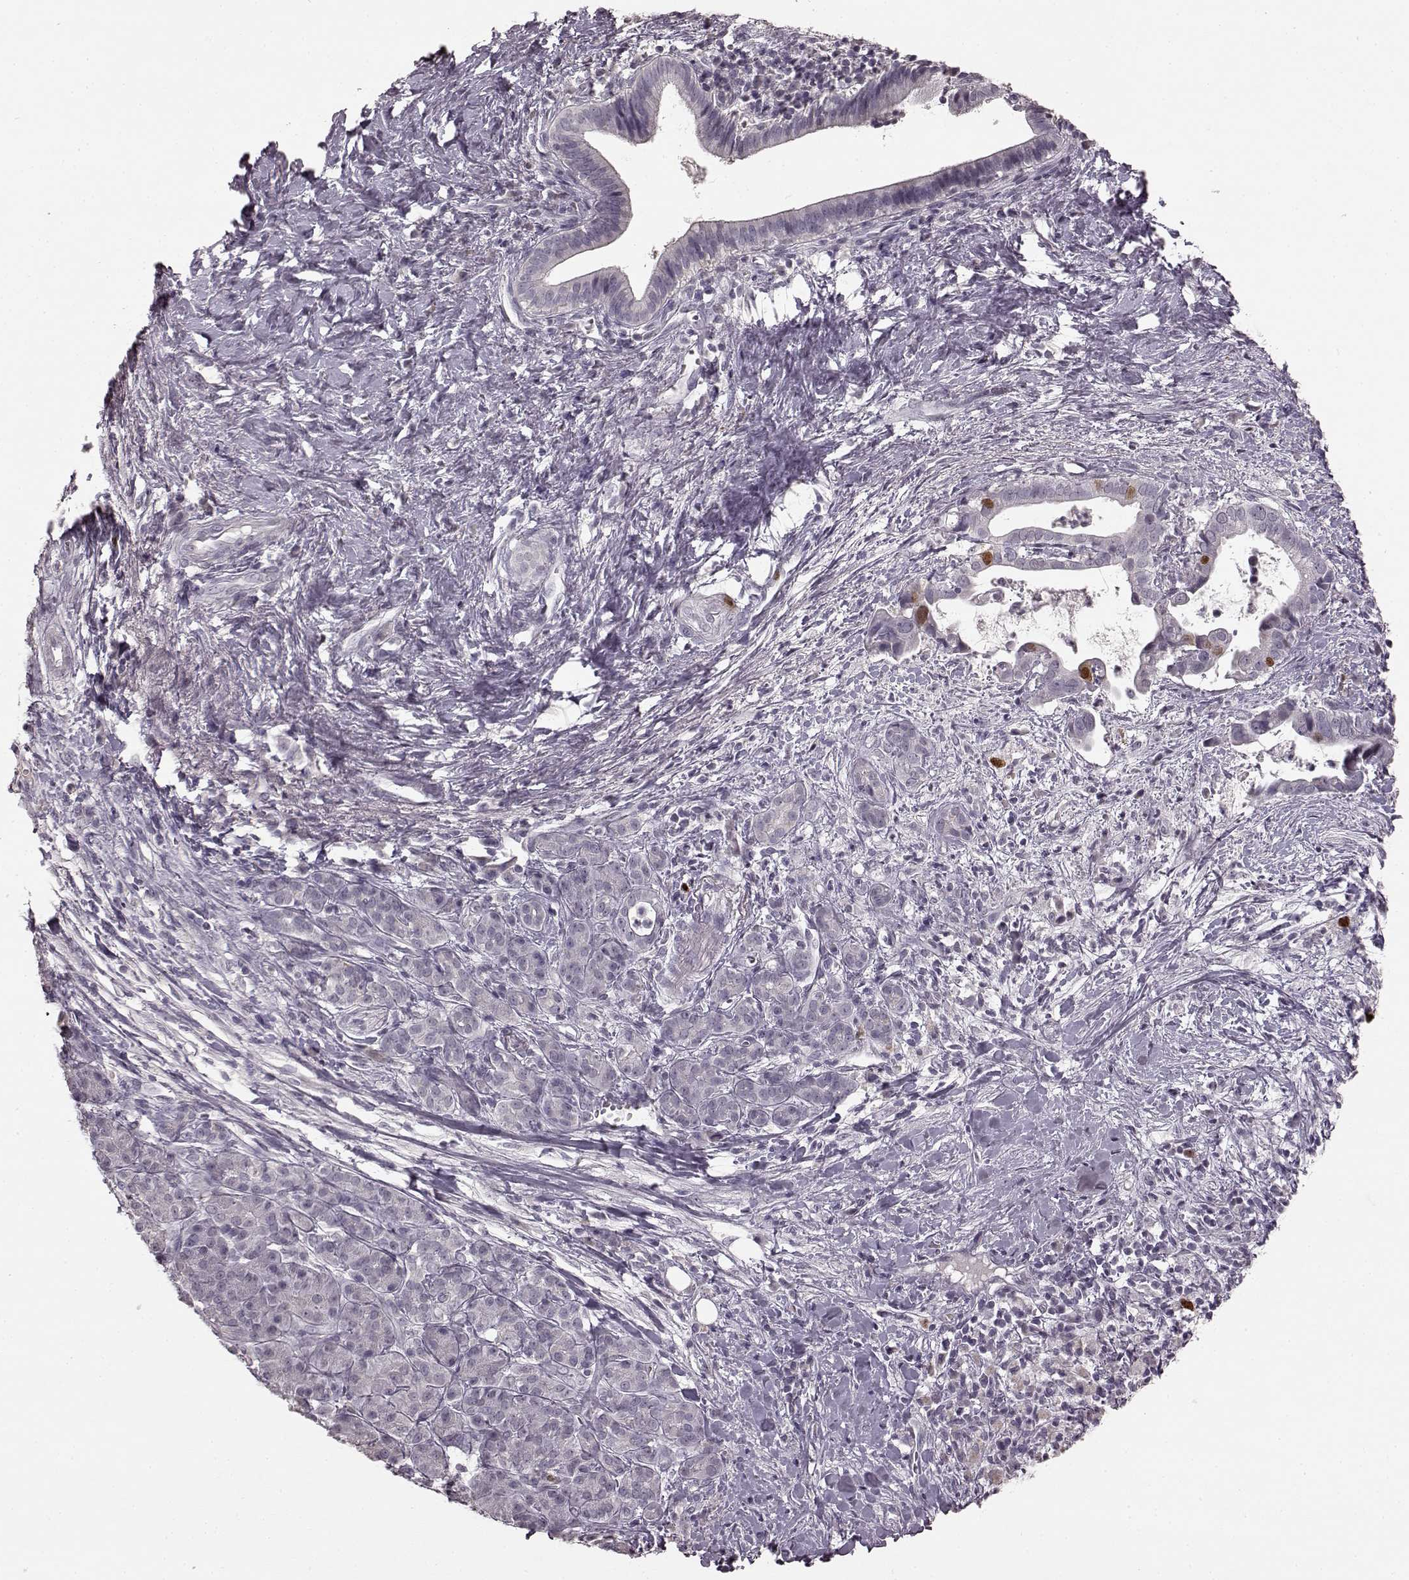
{"staining": {"intensity": "strong", "quantity": "<25%", "location": "nuclear"}, "tissue": "pancreatic cancer", "cell_type": "Tumor cells", "image_type": "cancer", "snomed": [{"axis": "morphology", "description": "Adenocarcinoma, NOS"}, {"axis": "topography", "description": "Pancreas"}], "caption": "Pancreatic cancer tissue exhibits strong nuclear staining in about <25% of tumor cells, visualized by immunohistochemistry.", "gene": "CCNA2", "patient": {"sex": "male", "age": 61}}